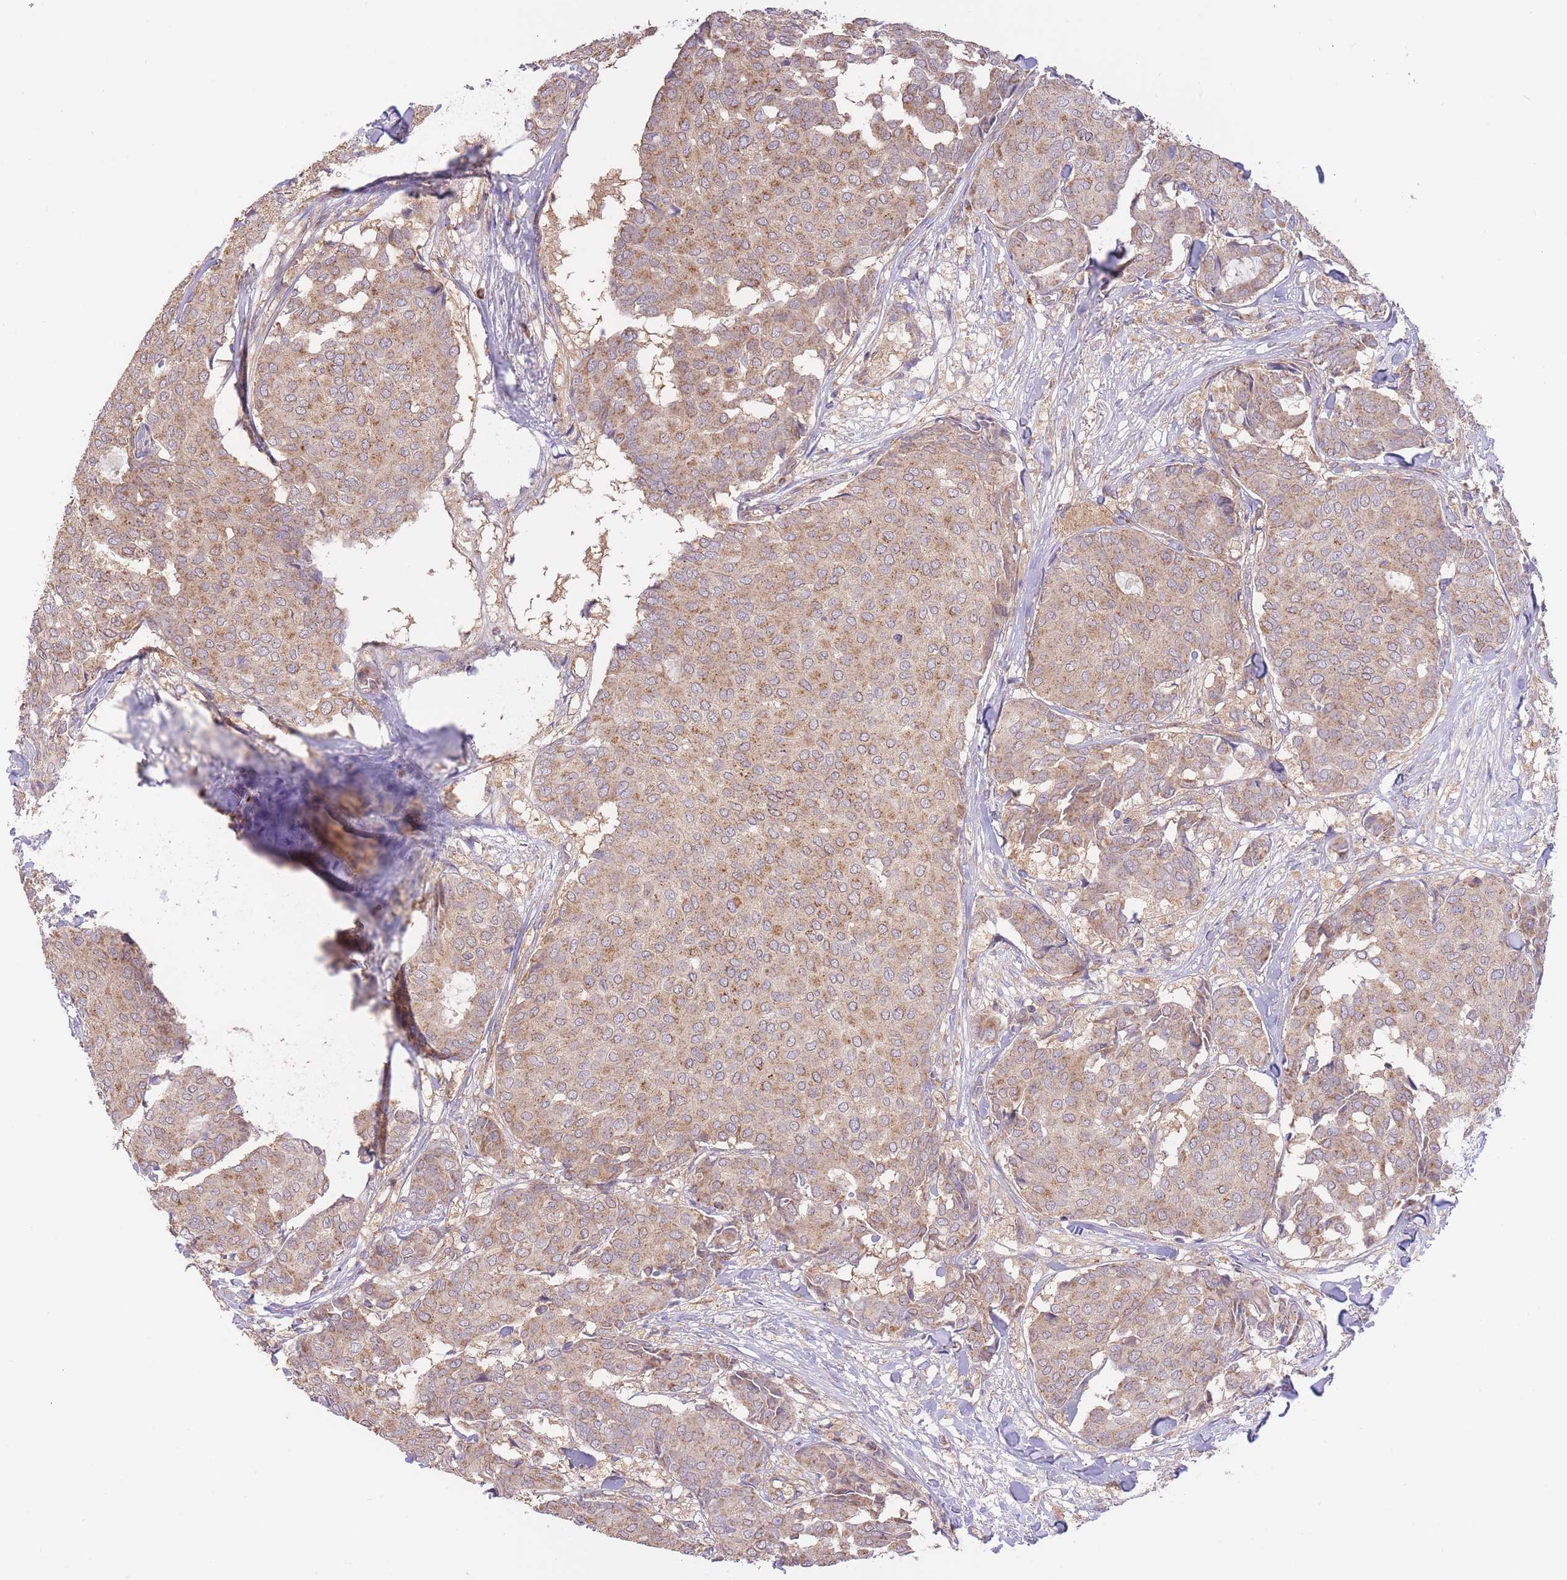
{"staining": {"intensity": "moderate", "quantity": ">75%", "location": "cytoplasmic/membranous"}, "tissue": "breast cancer", "cell_type": "Tumor cells", "image_type": "cancer", "snomed": [{"axis": "morphology", "description": "Duct carcinoma"}, {"axis": "topography", "description": "Breast"}], "caption": "Intraductal carcinoma (breast) was stained to show a protein in brown. There is medium levels of moderate cytoplasmic/membranous positivity in approximately >75% of tumor cells. The staining was performed using DAB, with brown indicating positive protein expression. Nuclei are stained blue with hematoxylin.", "gene": "PREP", "patient": {"sex": "female", "age": 75}}